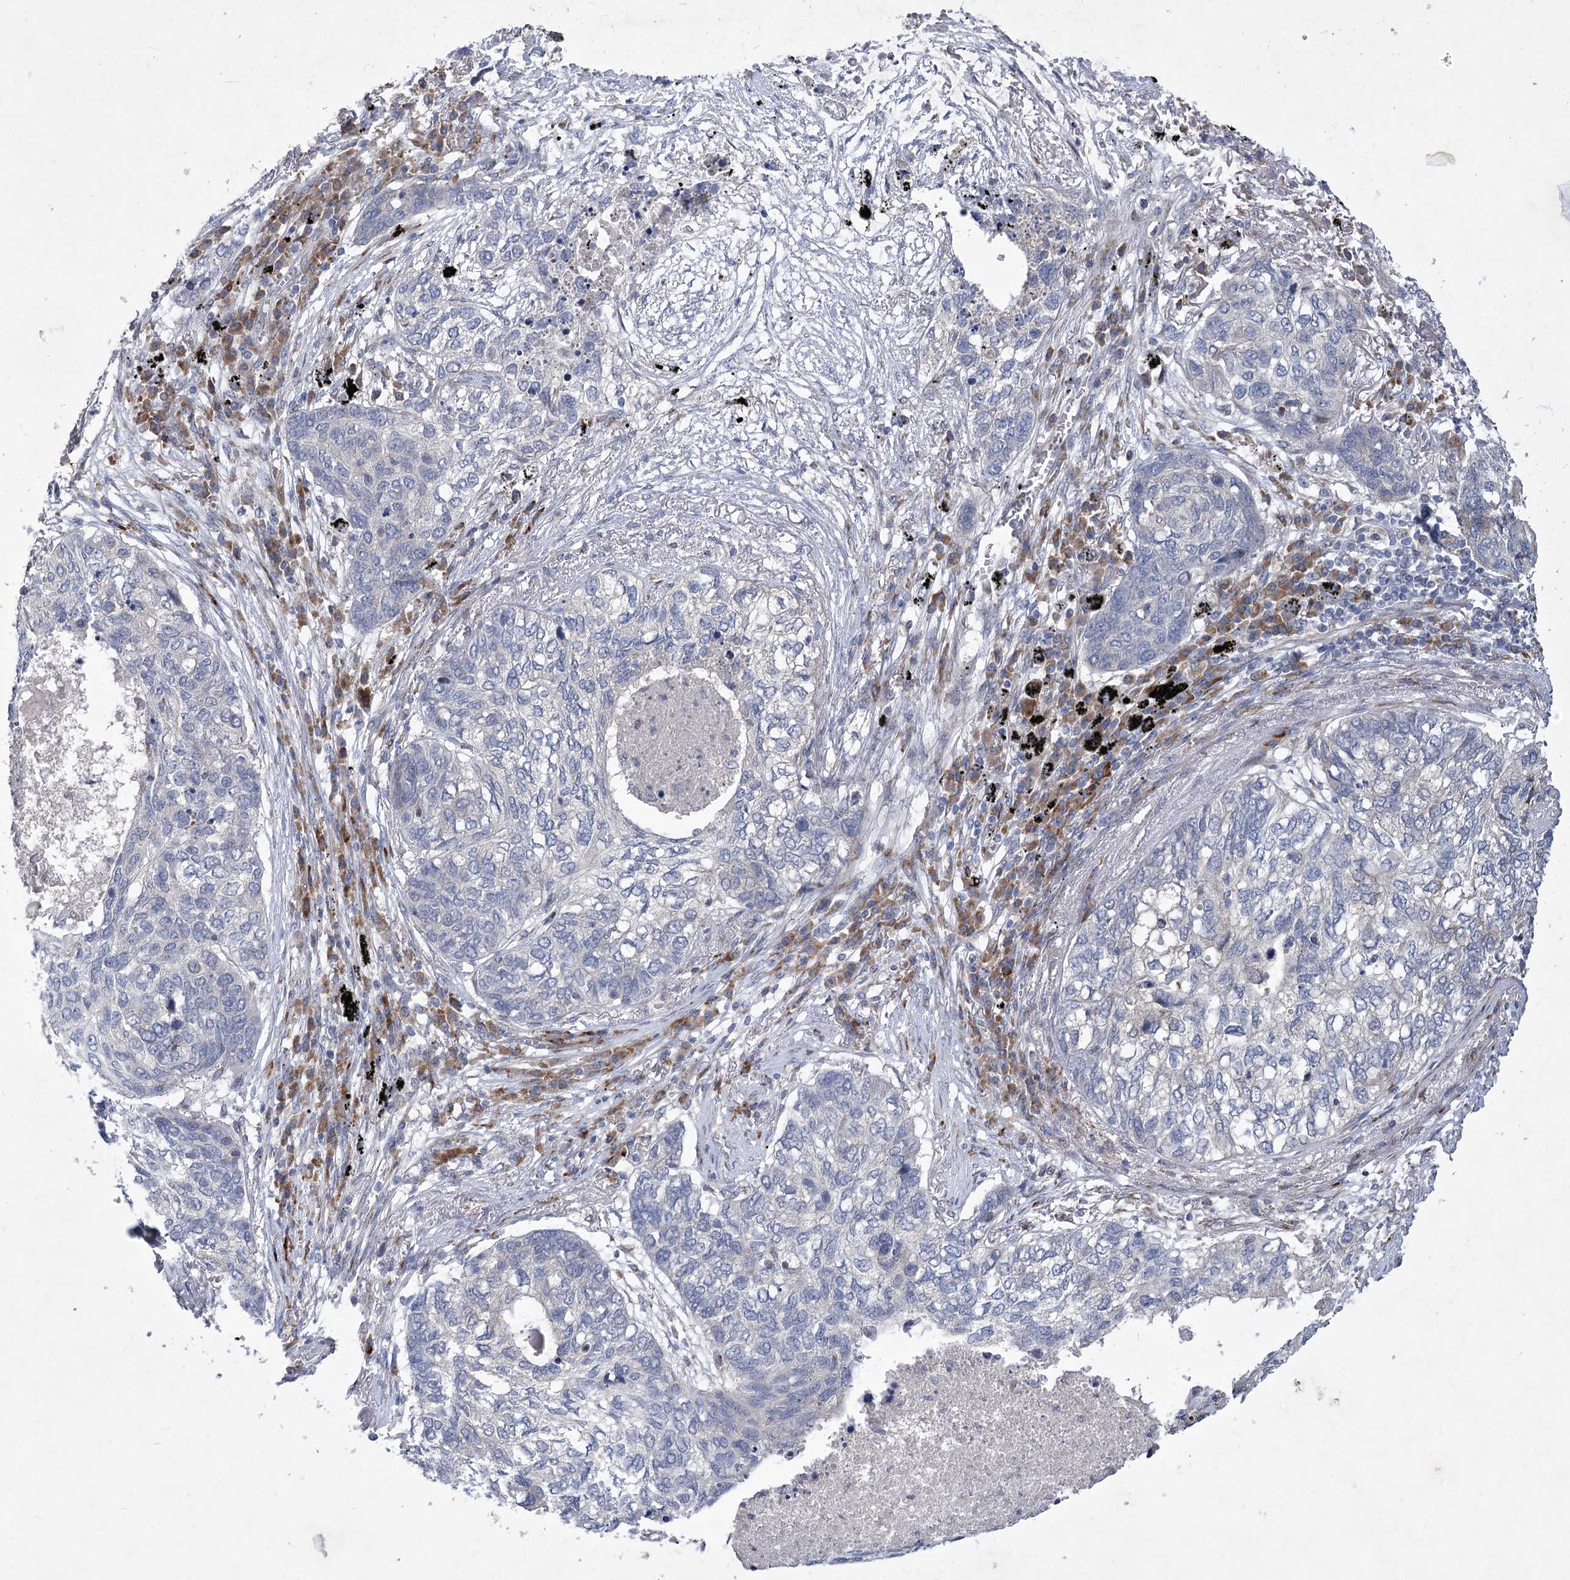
{"staining": {"intensity": "negative", "quantity": "none", "location": "none"}, "tissue": "lung cancer", "cell_type": "Tumor cells", "image_type": "cancer", "snomed": [{"axis": "morphology", "description": "Squamous cell carcinoma, NOS"}, {"axis": "topography", "description": "Lung"}], "caption": "Immunohistochemistry (IHC) of human squamous cell carcinoma (lung) reveals no positivity in tumor cells.", "gene": "GCNT4", "patient": {"sex": "female", "age": 63}}